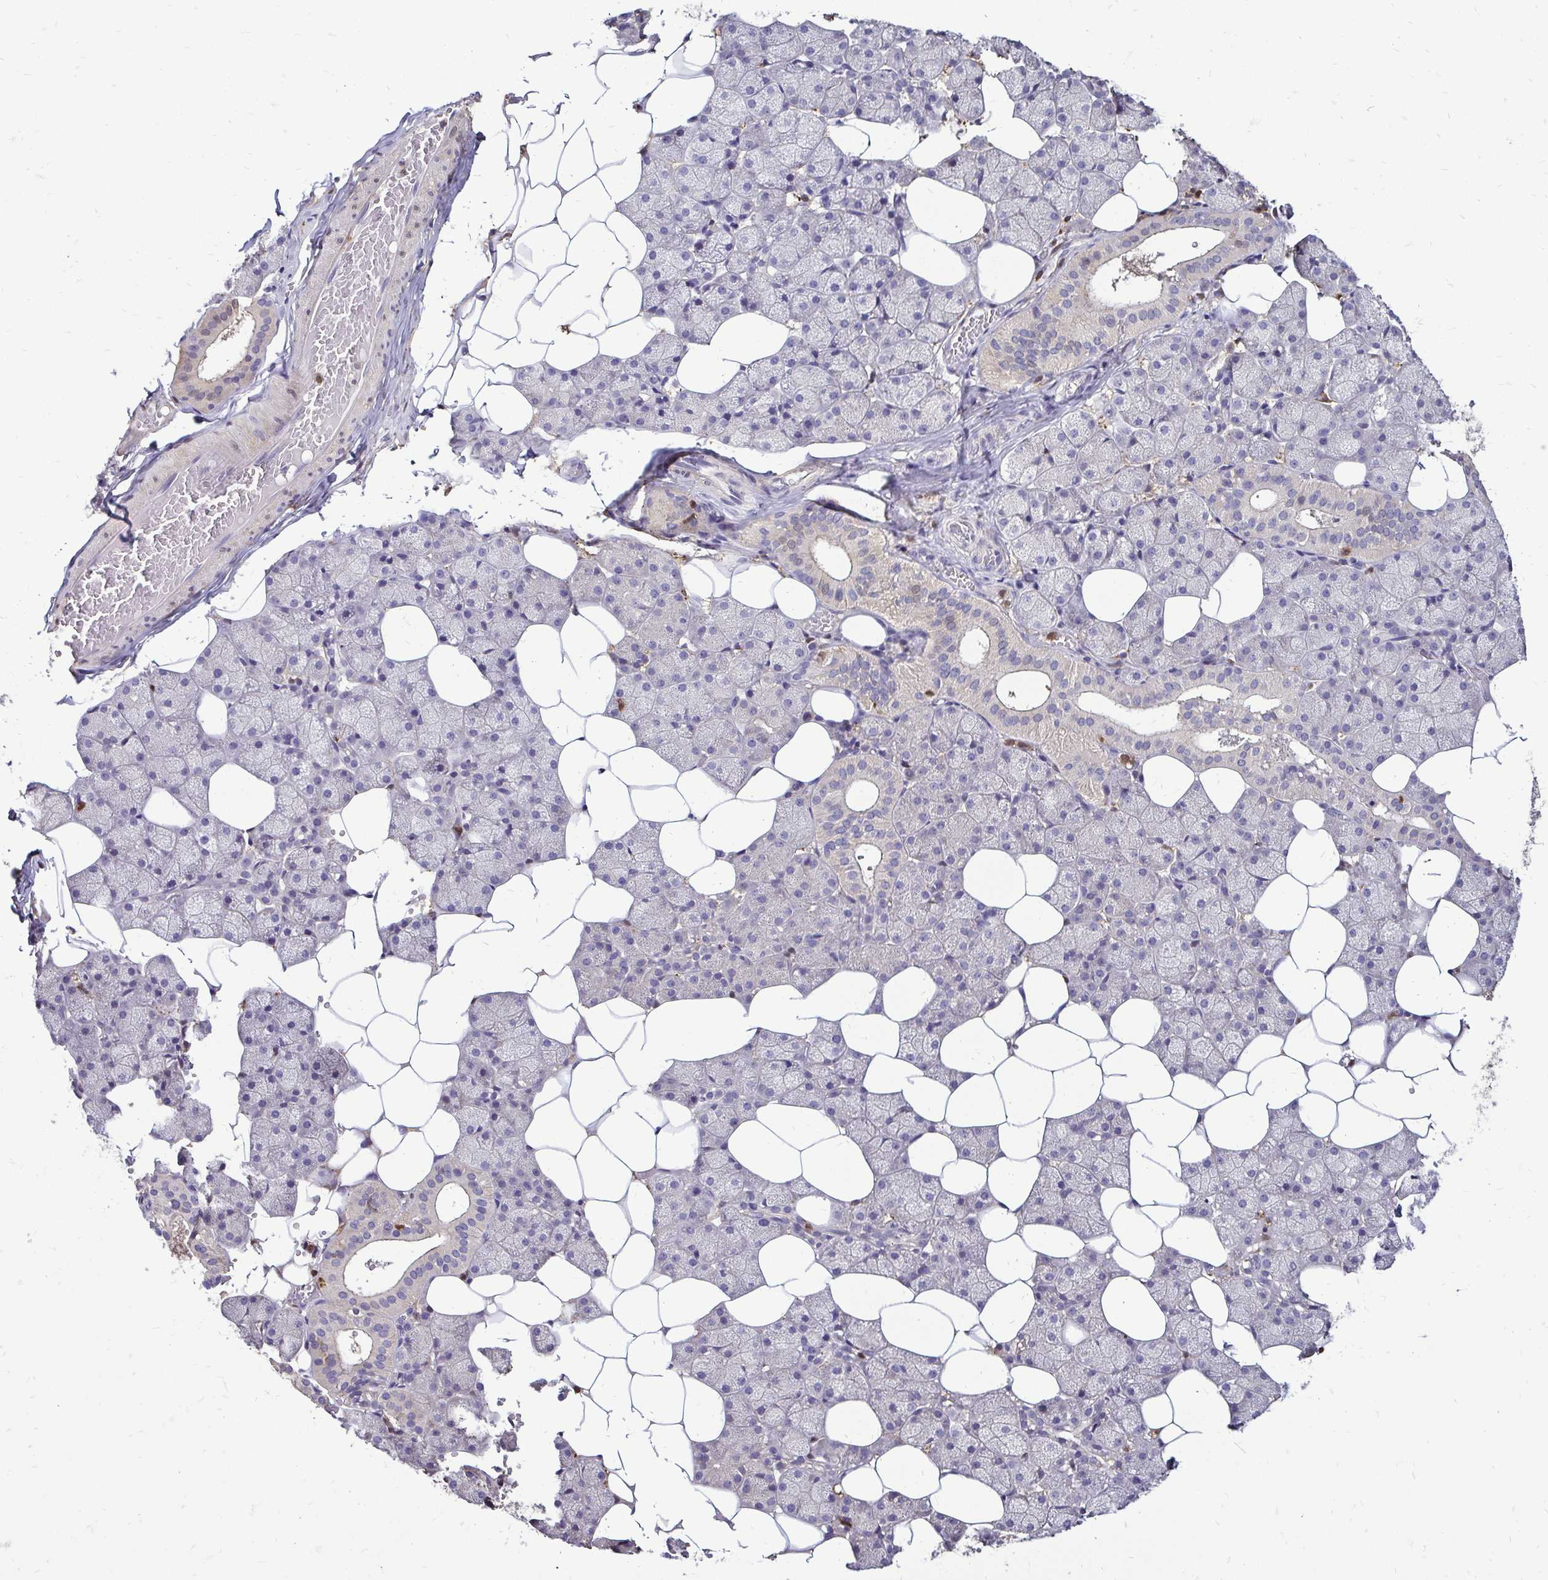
{"staining": {"intensity": "negative", "quantity": "none", "location": "none"}, "tissue": "salivary gland", "cell_type": "Glandular cells", "image_type": "normal", "snomed": [{"axis": "morphology", "description": "Normal tissue, NOS"}, {"axis": "topography", "description": "Salivary gland"}], "caption": "Immunohistochemical staining of normal salivary gland exhibits no significant staining in glandular cells. (Brightfield microscopy of DAB immunohistochemistry at high magnification).", "gene": "ZFP1", "patient": {"sex": "male", "age": 38}}